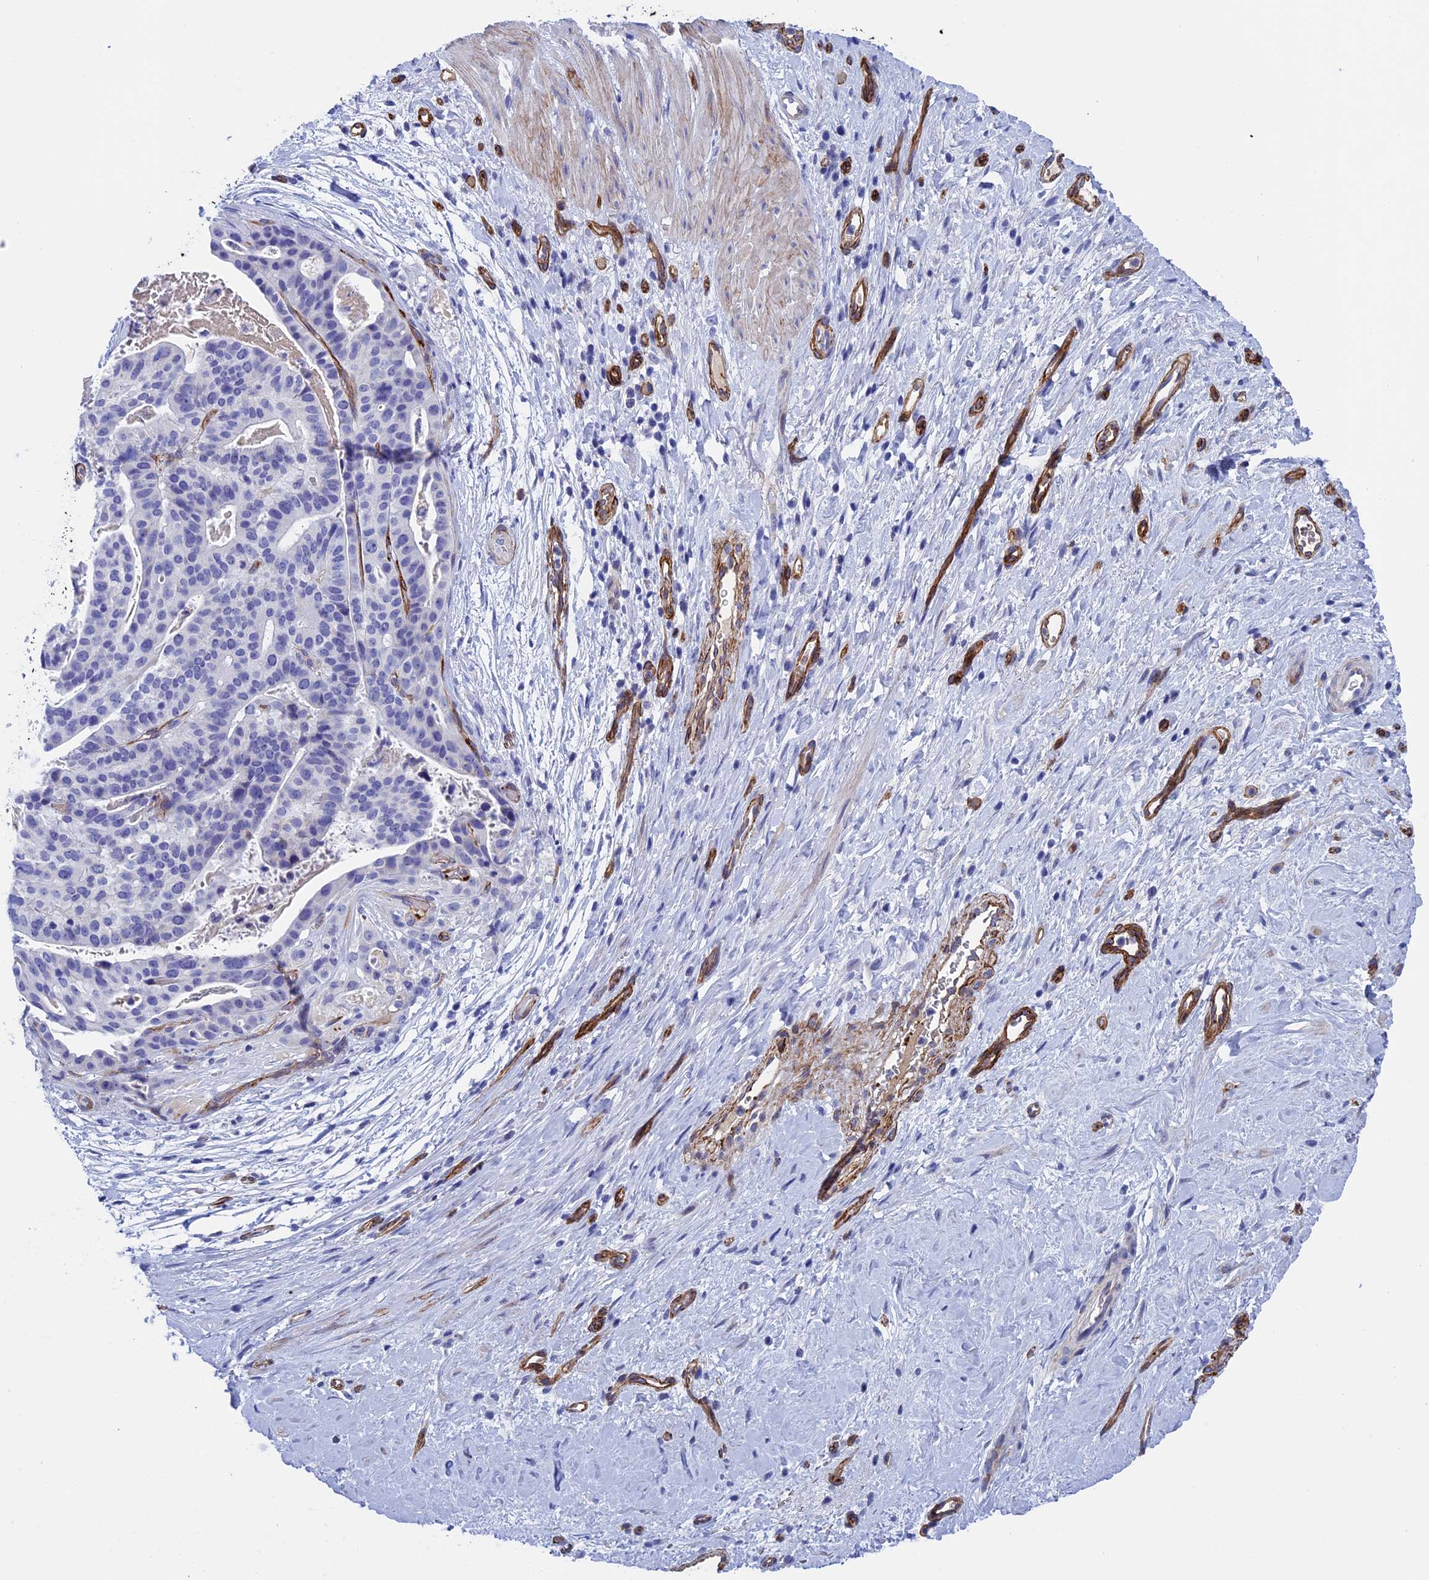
{"staining": {"intensity": "negative", "quantity": "none", "location": "none"}, "tissue": "stomach cancer", "cell_type": "Tumor cells", "image_type": "cancer", "snomed": [{"axis": "morphology", "description": "Adenocarcinoma, NOS"}, {"axis": "topography", "description": "Stomach"}], "caption": "The immunohistochemistry photomicrograph has no significant staining in tumor cells of stomach cancer (adenocarcinoma) tissue.", "gene": "INSYN1", "patient": {"sex": "male", "age": 48}}